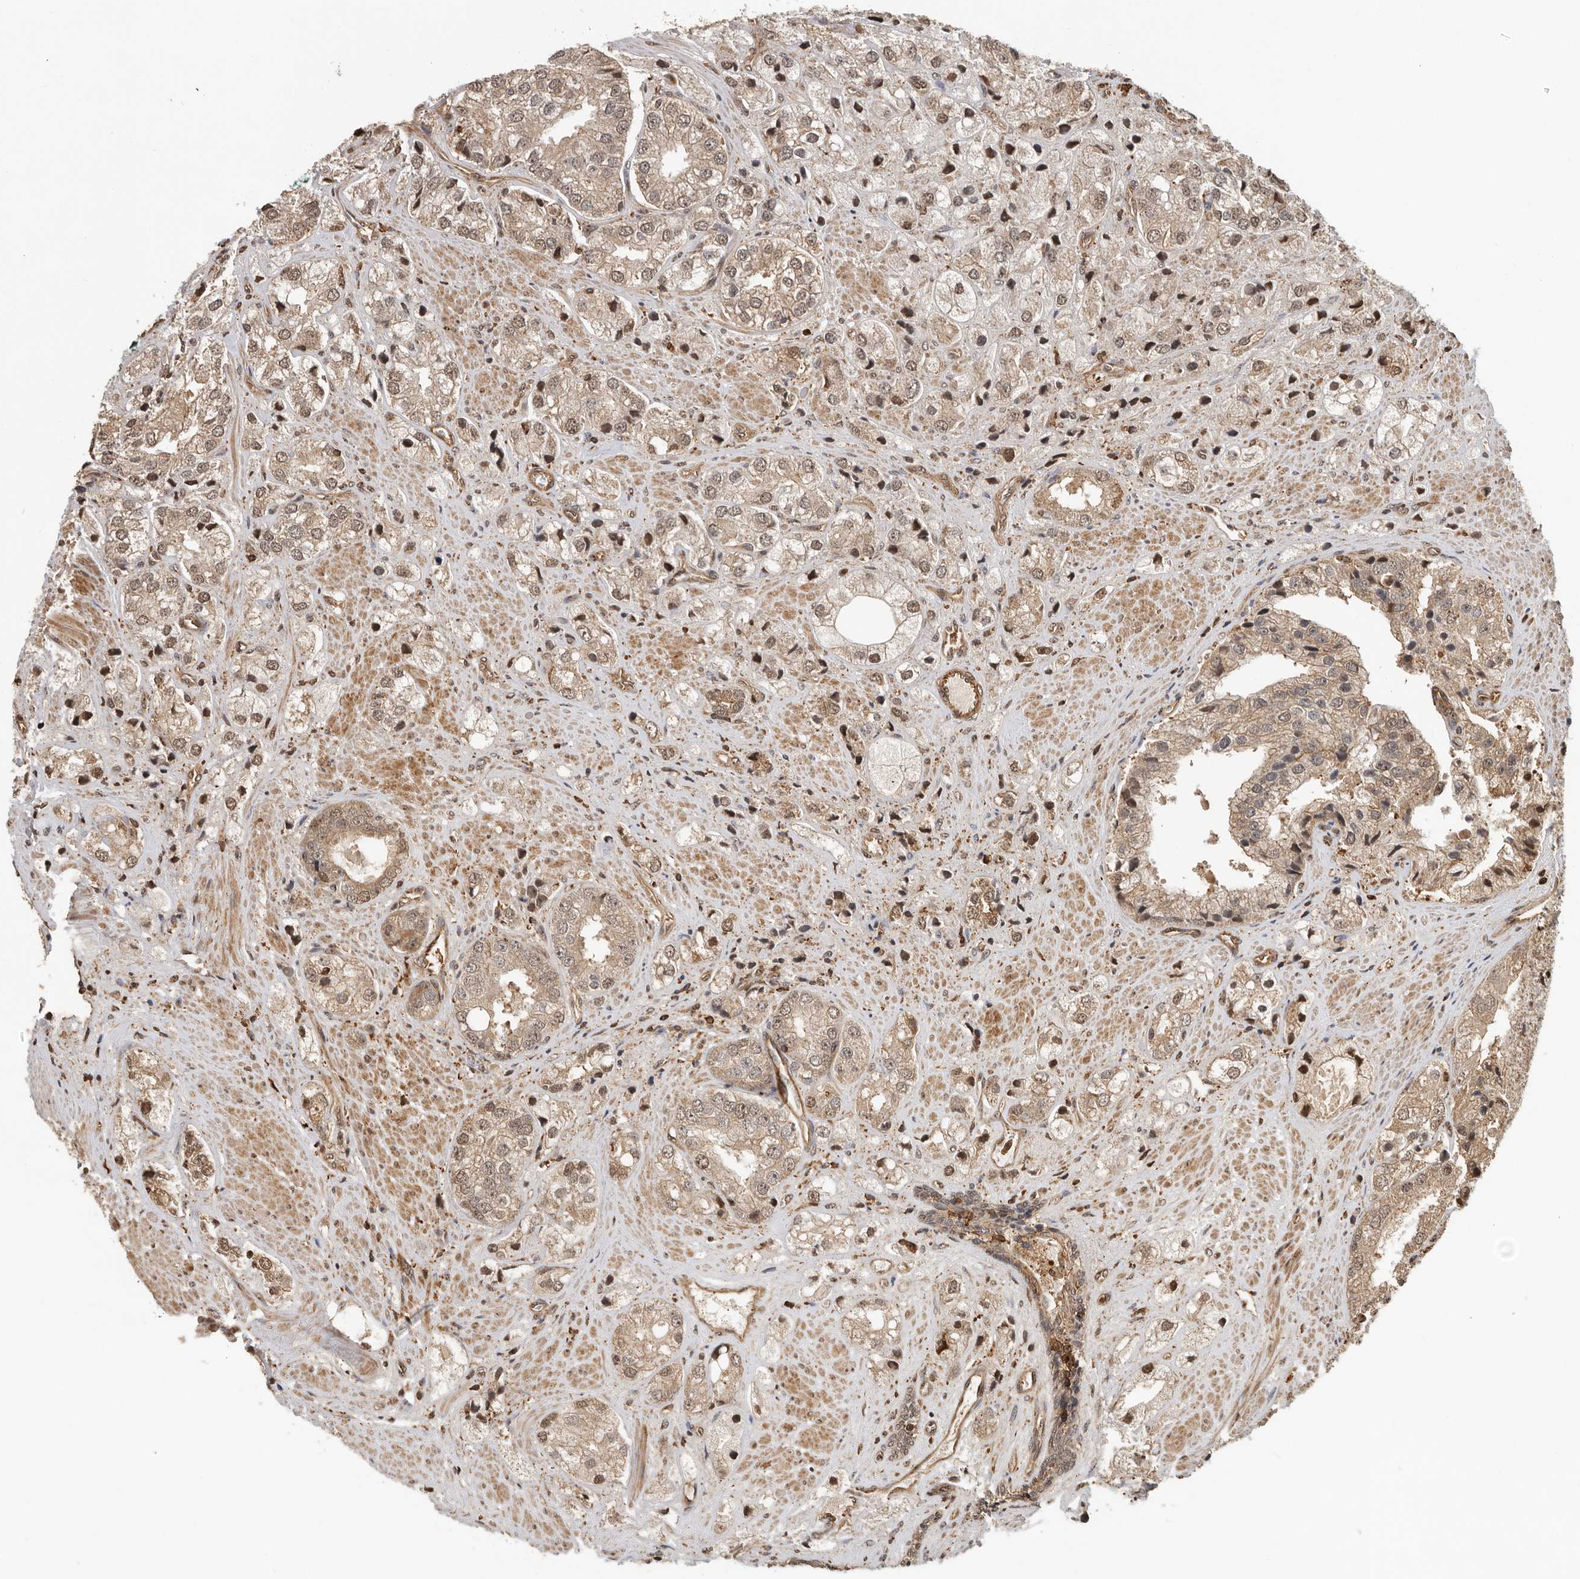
{"staining": {"intensity": "moderate", "quantity": "25%-75%", "location": "cytoplasmic/membranous,nuclear"}, "tissue": "prostate cancer", "cell_type": "Tumor cells", "image_type": "cancer", "snomed": [{"axis": "morphology", "description": "Adenocarcinoma, High grade"}, {"axis": "topography", "description": "Prostate"}], "caption": "A brown stain highlights moderate cytoplasmic/membranous and nuclear expression of a protein in adenocarcinoma (high-grade) (prostate) tumor cells.", "gene": "RNF157", "patient": {"sex": "male", "age": 50}}